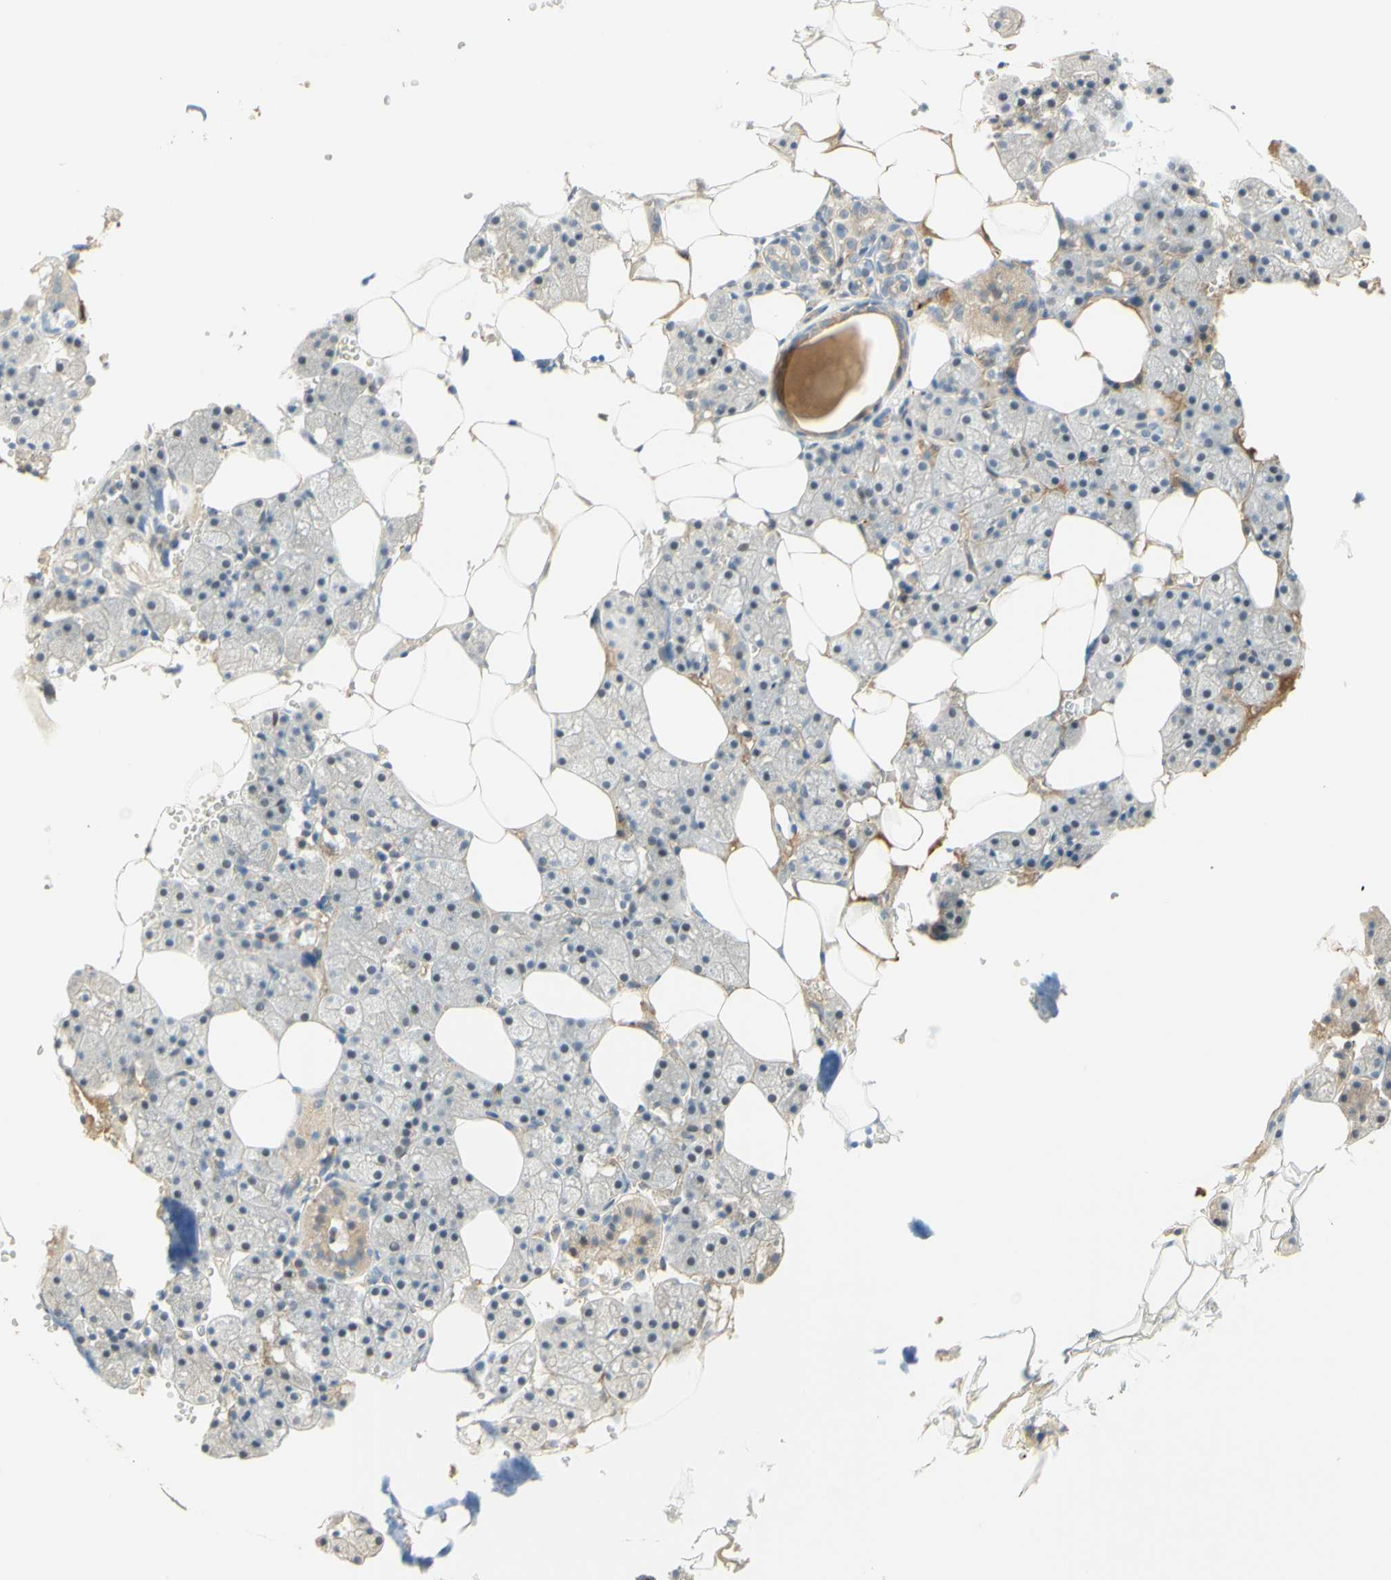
{"staining": {"intensity": "weak", "quantity": "<25%", "location": "cytoplasmic/membranous,nuclear"}, "tissue": "salivary gland", "cell_type": "Glandular cells", "image_type": "normal", "snomed": [{"axis": "morphology", "description": "Normal tissue, NOS"}, {"axis": "topography", "description": "Salivary gland"}], "caption": "There is no significant staining in glandular cells of salivary gland. (DAB IHC with hematoxylin counter stain).", "gene": "ANGPT2", "patient": {"sex": "male", "age": 62}}